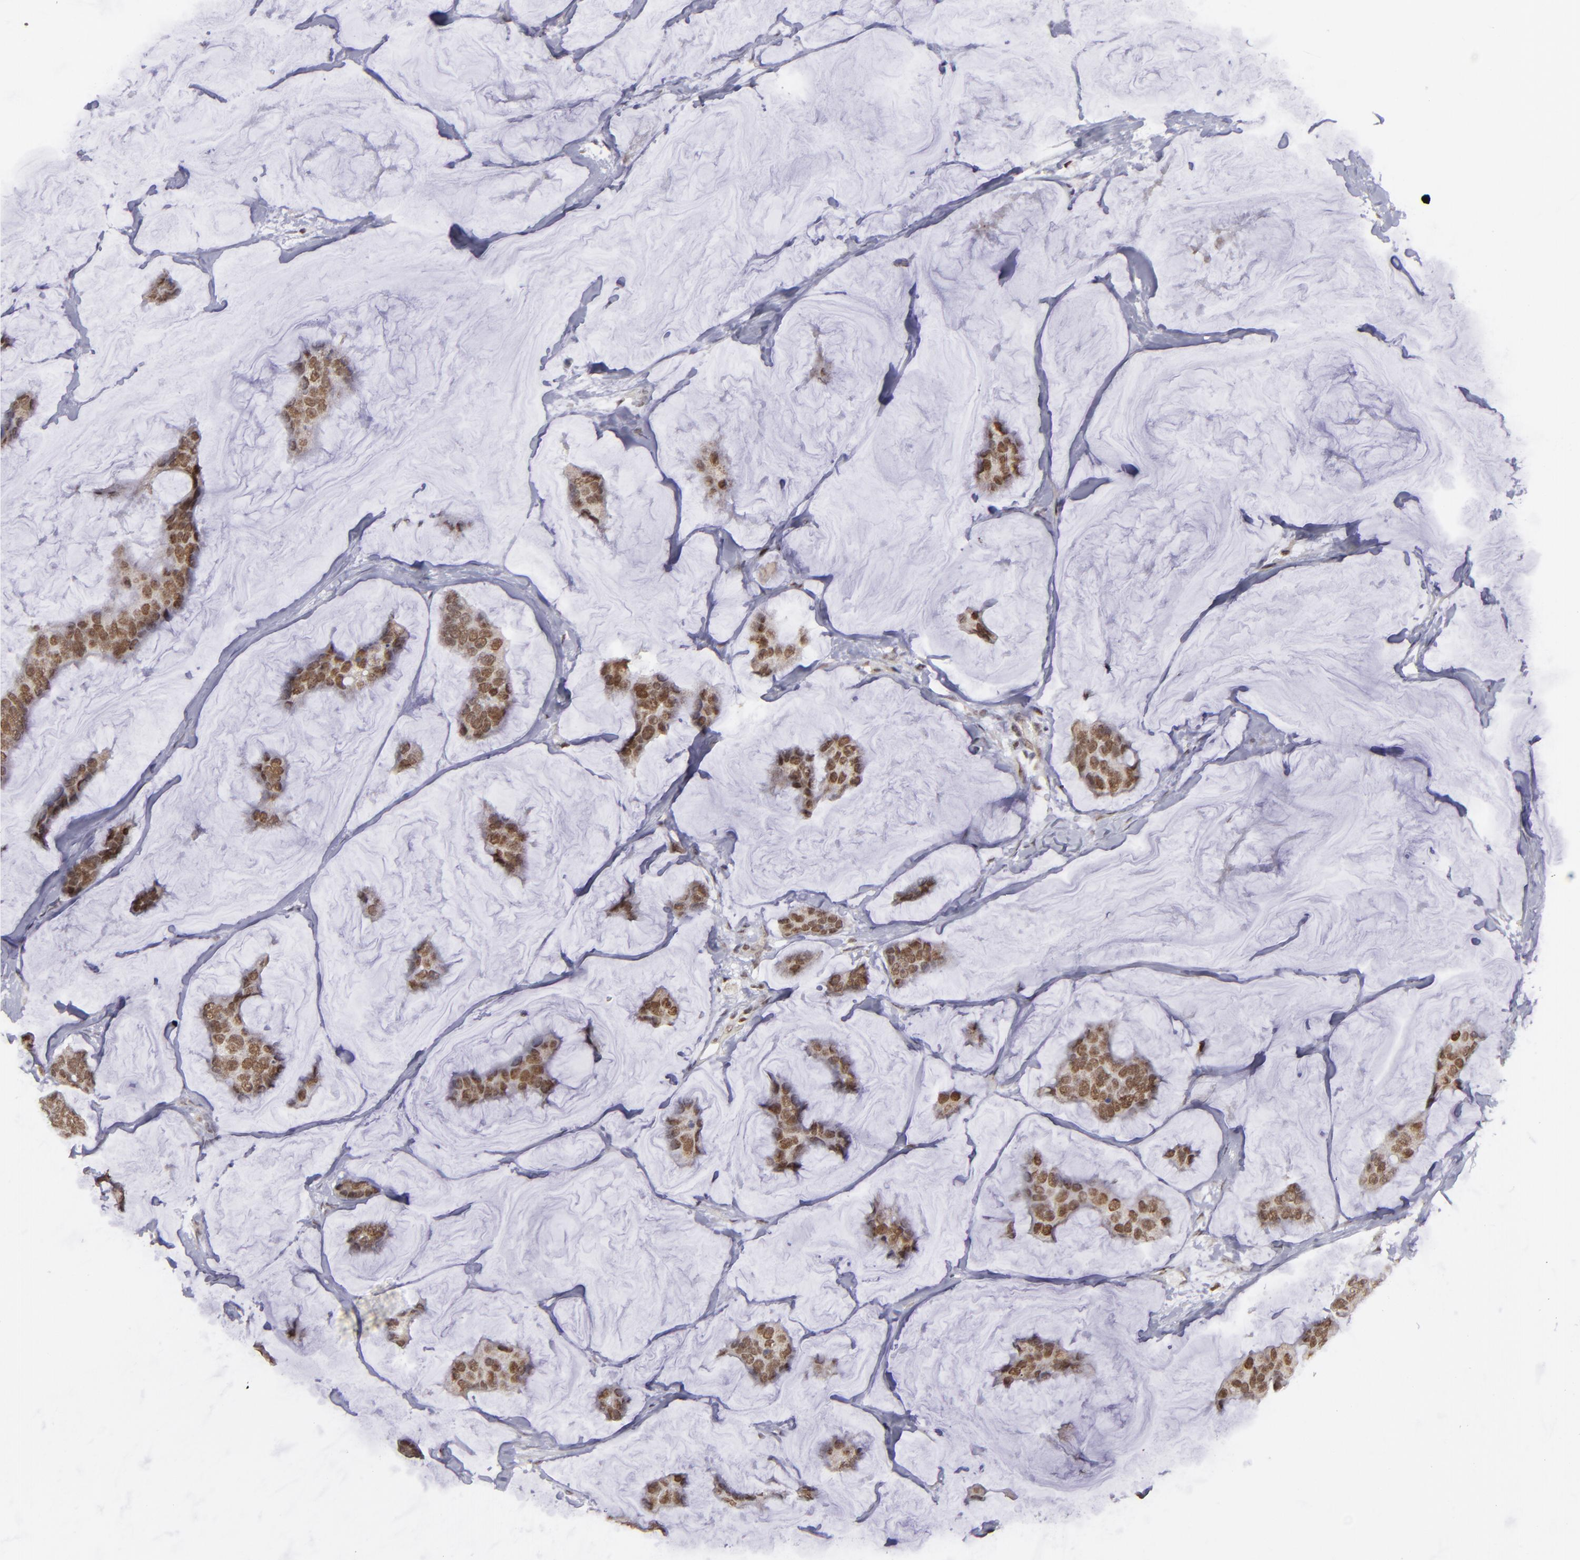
{"staining": {"intensity": "moderate", "quantity": ">75%", "location": "nuclear"}, "tissue": "breast cancer", "cell_type": "Tumor cells", "image_type": "cancer", "snomed": [{"axis": "morphology", "description": "Normal tissue, NOS"}, {"axis": "morphology", "description": "Duct carcinoma"}, {"axis": "topography", "description": "Breast"}], "caption": "This photomicrograph reveals immunohistochemistry staining of human invasive ductal carcinoma (breast), with medium moderate nuclear staining in approximately >75% of tumor cells.", "gene": "RREB1", "patient": {"sex": "female", "age": 50}}